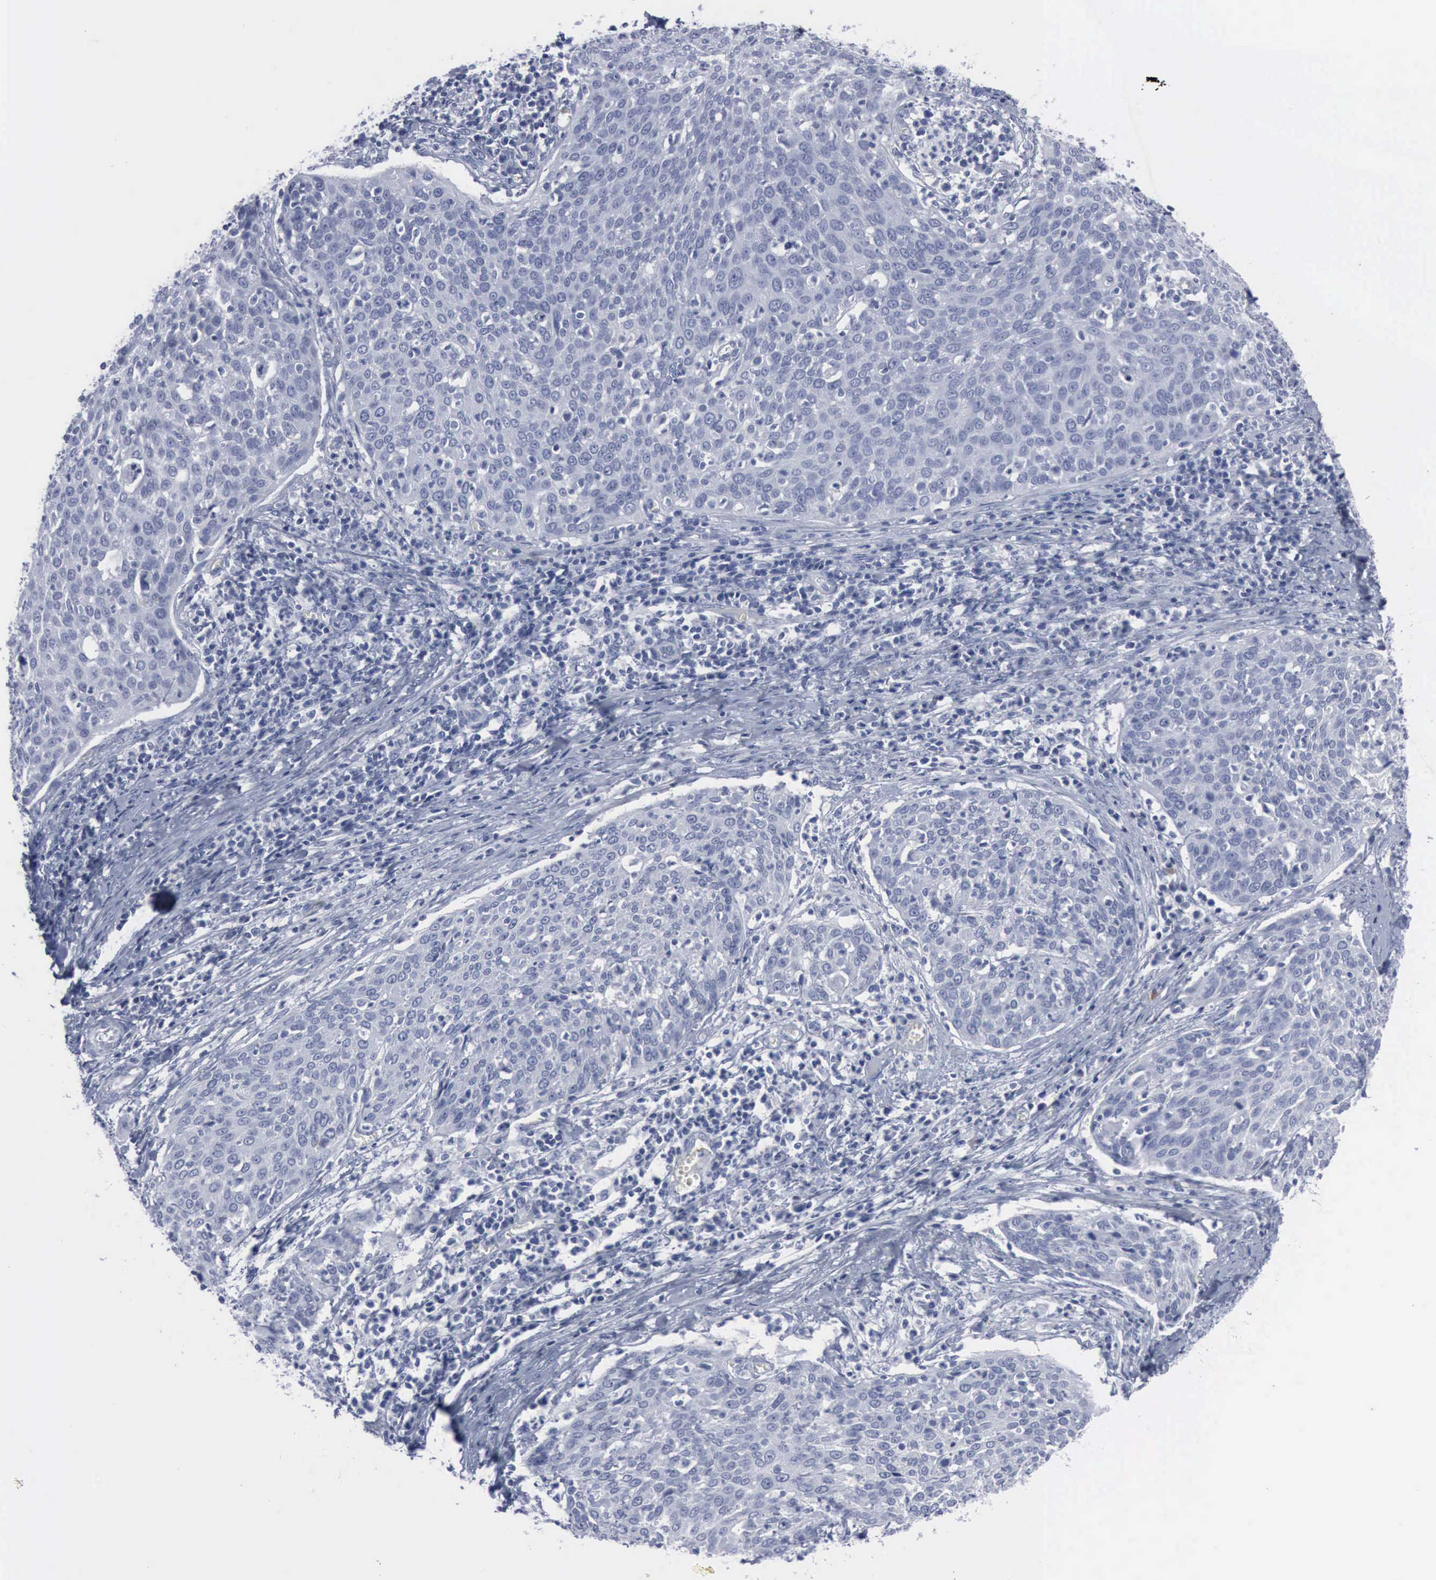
{"staining": {"intensity": "negative", "quantity": "none", "location": "none"}, "tissue": "cervical cancer", "cell_type": "Tumor cells", "image_type": "cancer", "snomed": [{"axis": "morphology", "description": "Squamous cell carcinoma, NOS"}, {"axis": "topography", "description": "Cervix"}], "caption": "An image of human cervical squamous cell carcinoma is negative for staining in tumor cells.", "gene": "VCAM1", "patient": {"sex": "female", "age": 38}}